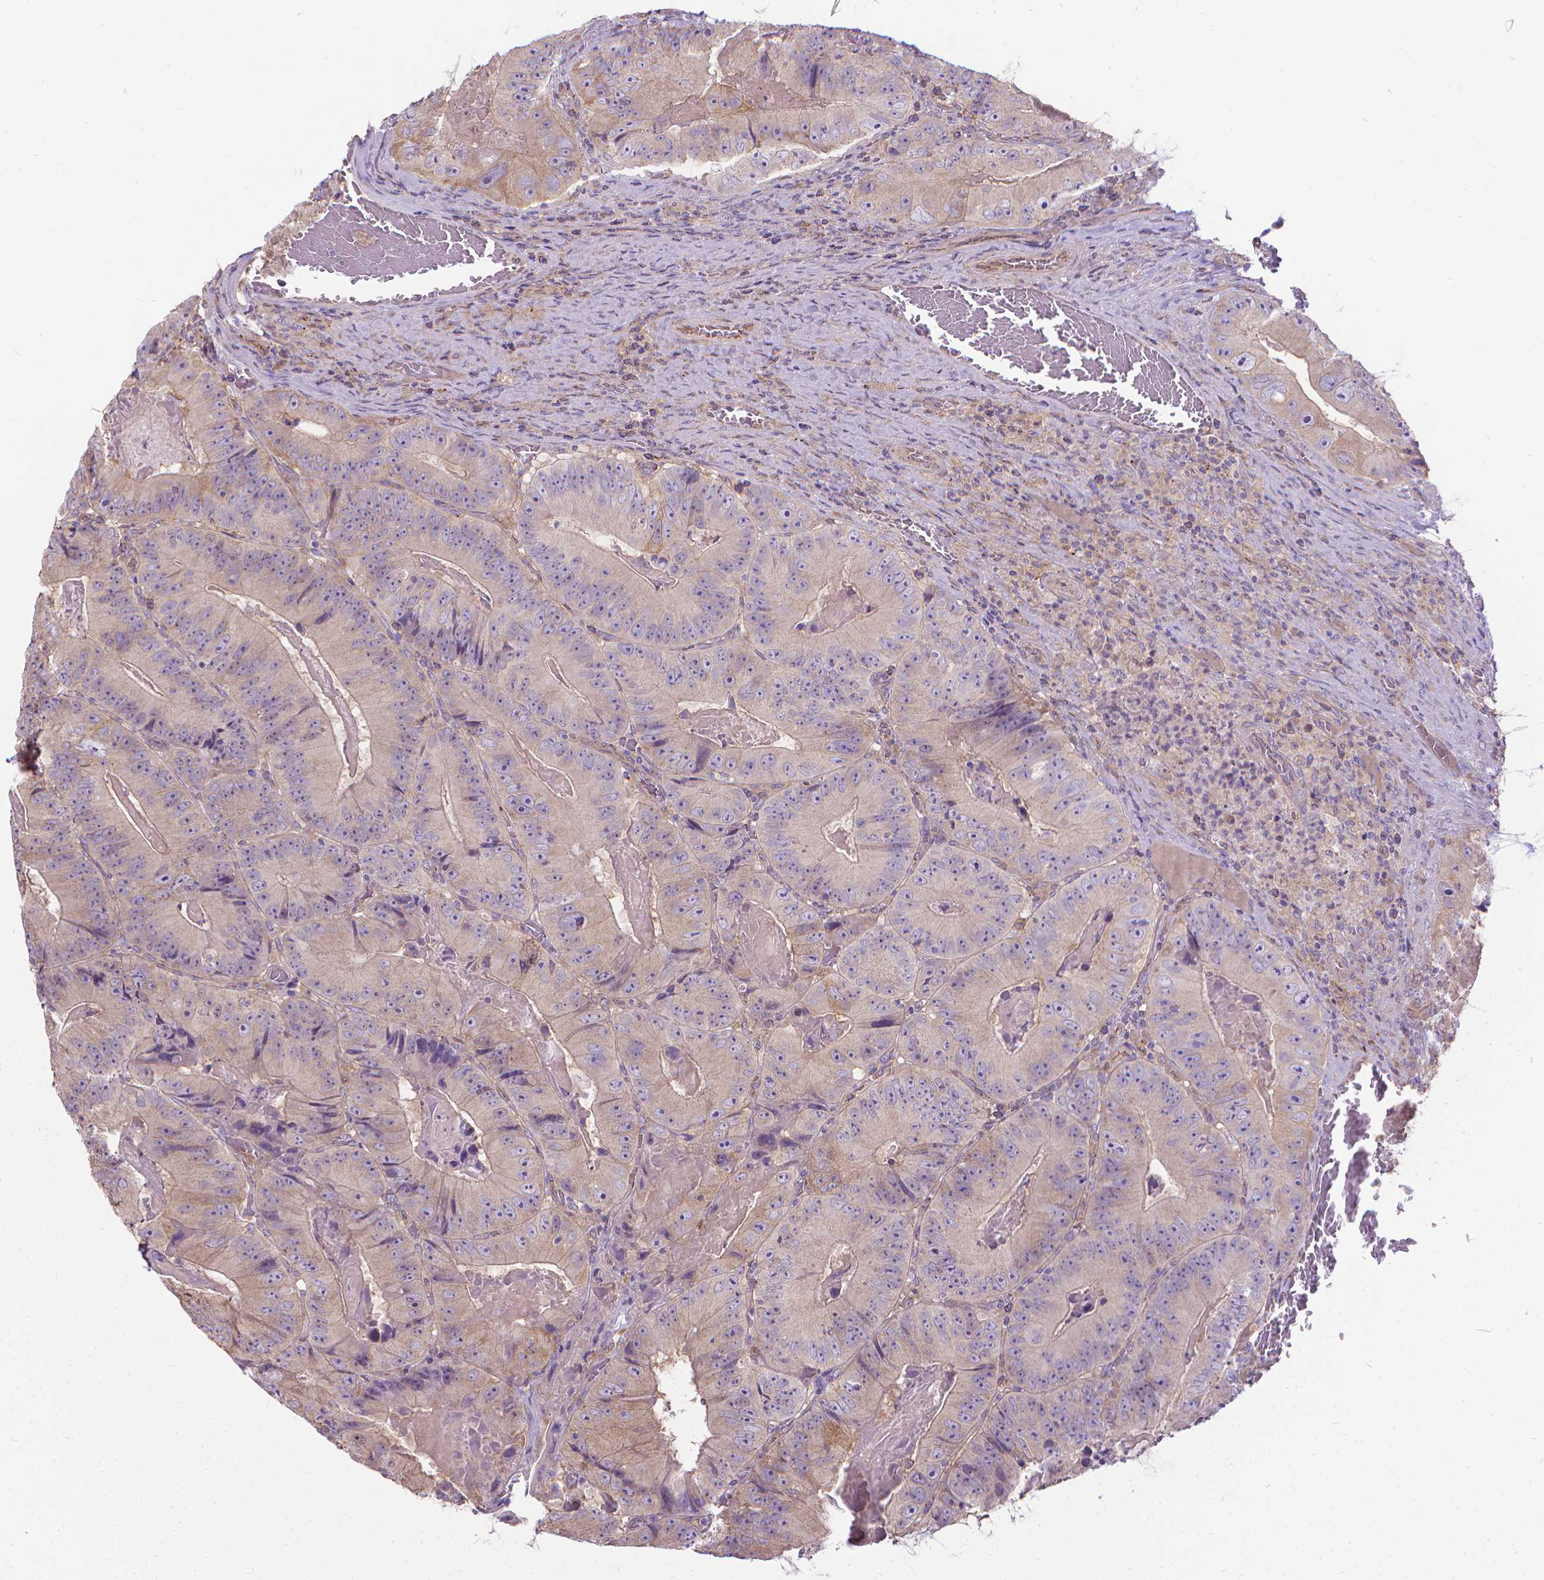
{"staining": {"intensity": "weak", "quantity": "<25%", "location": "cytoplasmic/membranous"}, "tissue": "colorectal cancer", "cell_type": "Tumor cells", "image_type": "cancer", "snomed": [{"axis": "morphology", "description": "Adenocarcinoma, NOS"}, {"axis": "topography", "description": "Colon"}], "caption": "A high-resolution photomicrograph shows immunohistochemistry (IHC) staining of colorectal cancer, which shows no significant staining in tumor cells.", "gene": "CFAP299", "patient": {"sex": "female", "age": 86}}